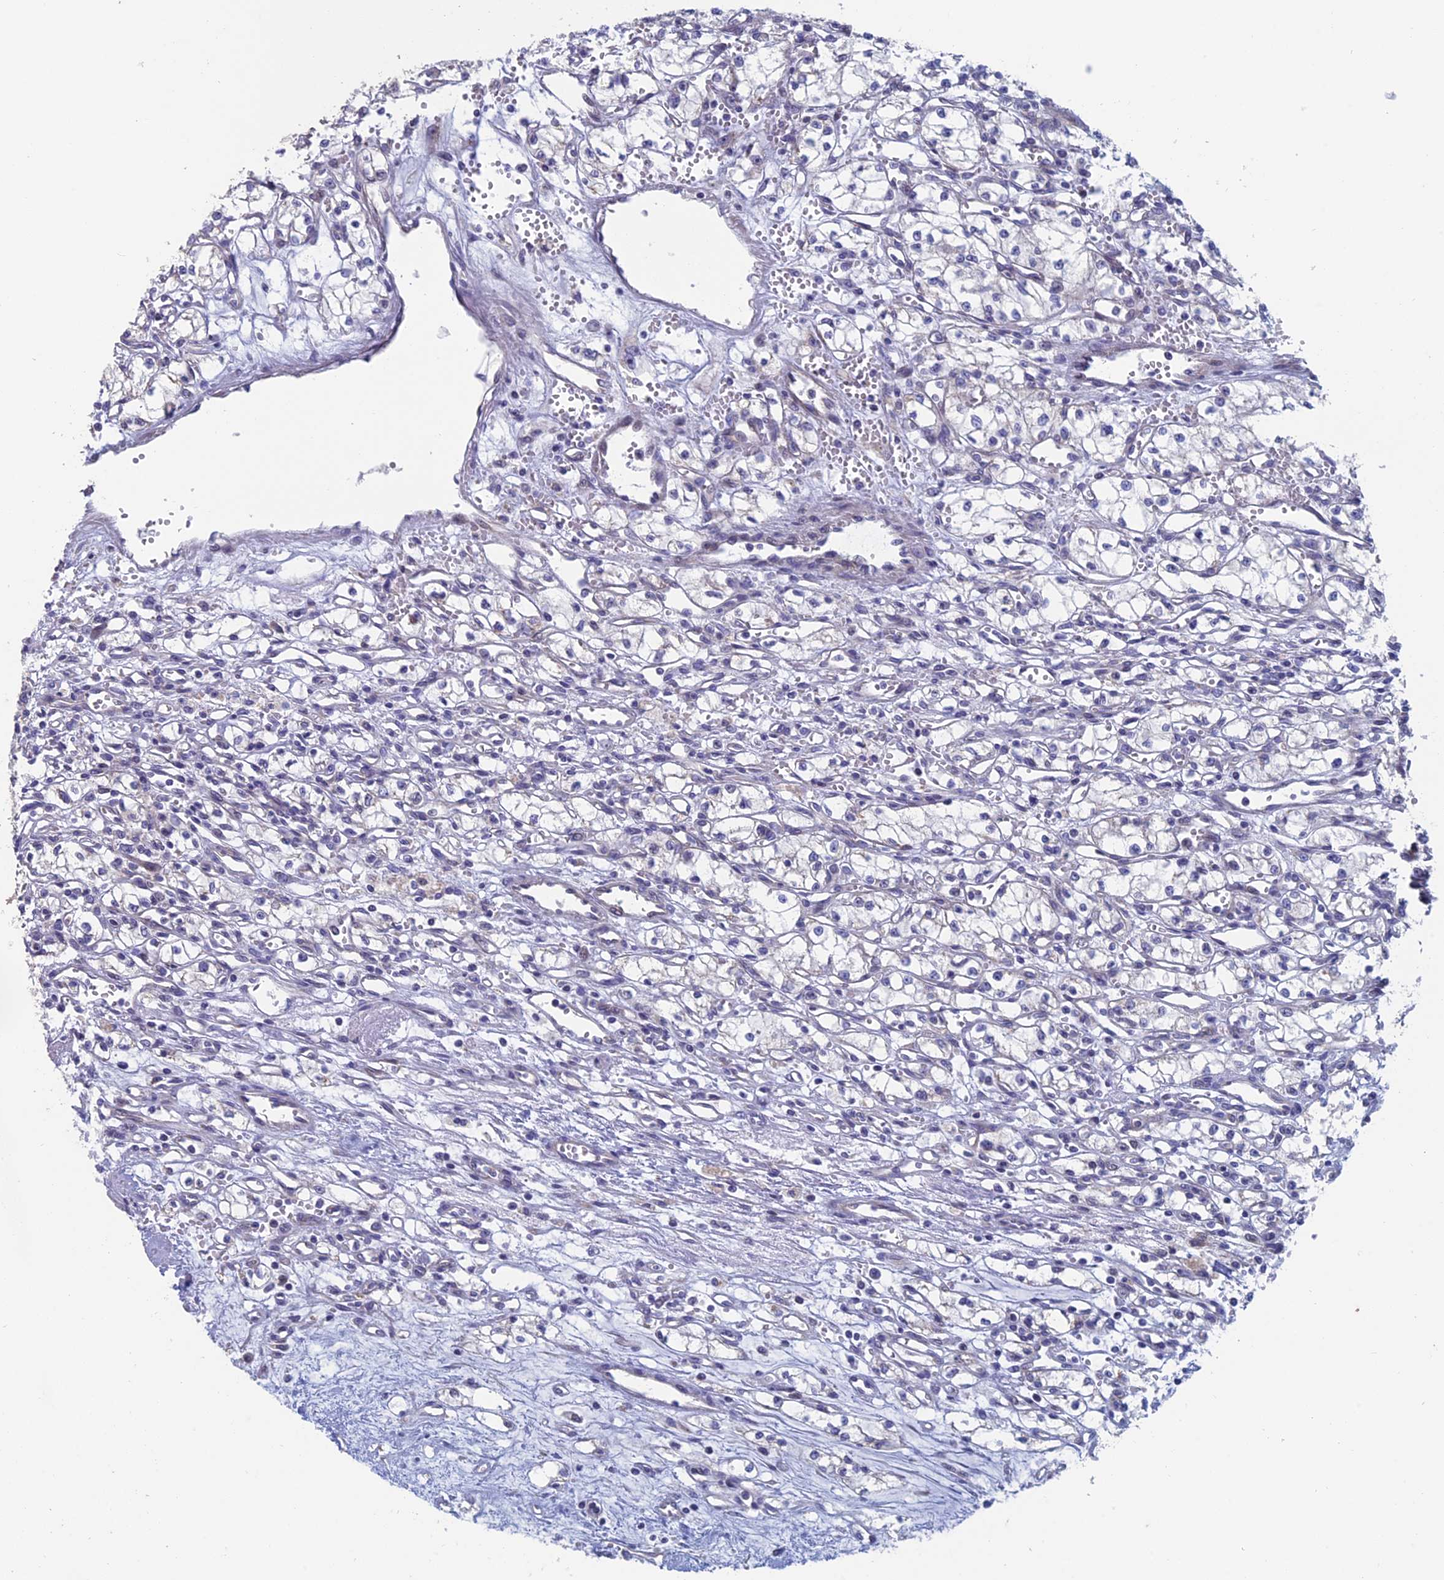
{"staining": {"intensity": "negative", "quantity": "none", "location": "none"}, "tissue": "renal cancer", "cell_type": "Tumor cells", "image_type": "cancer", "snomed": [{"axis": "morphology", "description": "Normal tissue, NOS"}, {"axis": "morphology", "description": "Adenocarcinoma, NOS"}, {"axis": "topography", "description": "Kidney"}], "caption": "A high-resolution photomicrograph shows IHC staining of renal cancer (adenocarcinoma), which shows no significant expression in tumor cells.", "gene": "NIBAN3", "patient": {"sex": "male", "age": 59}}